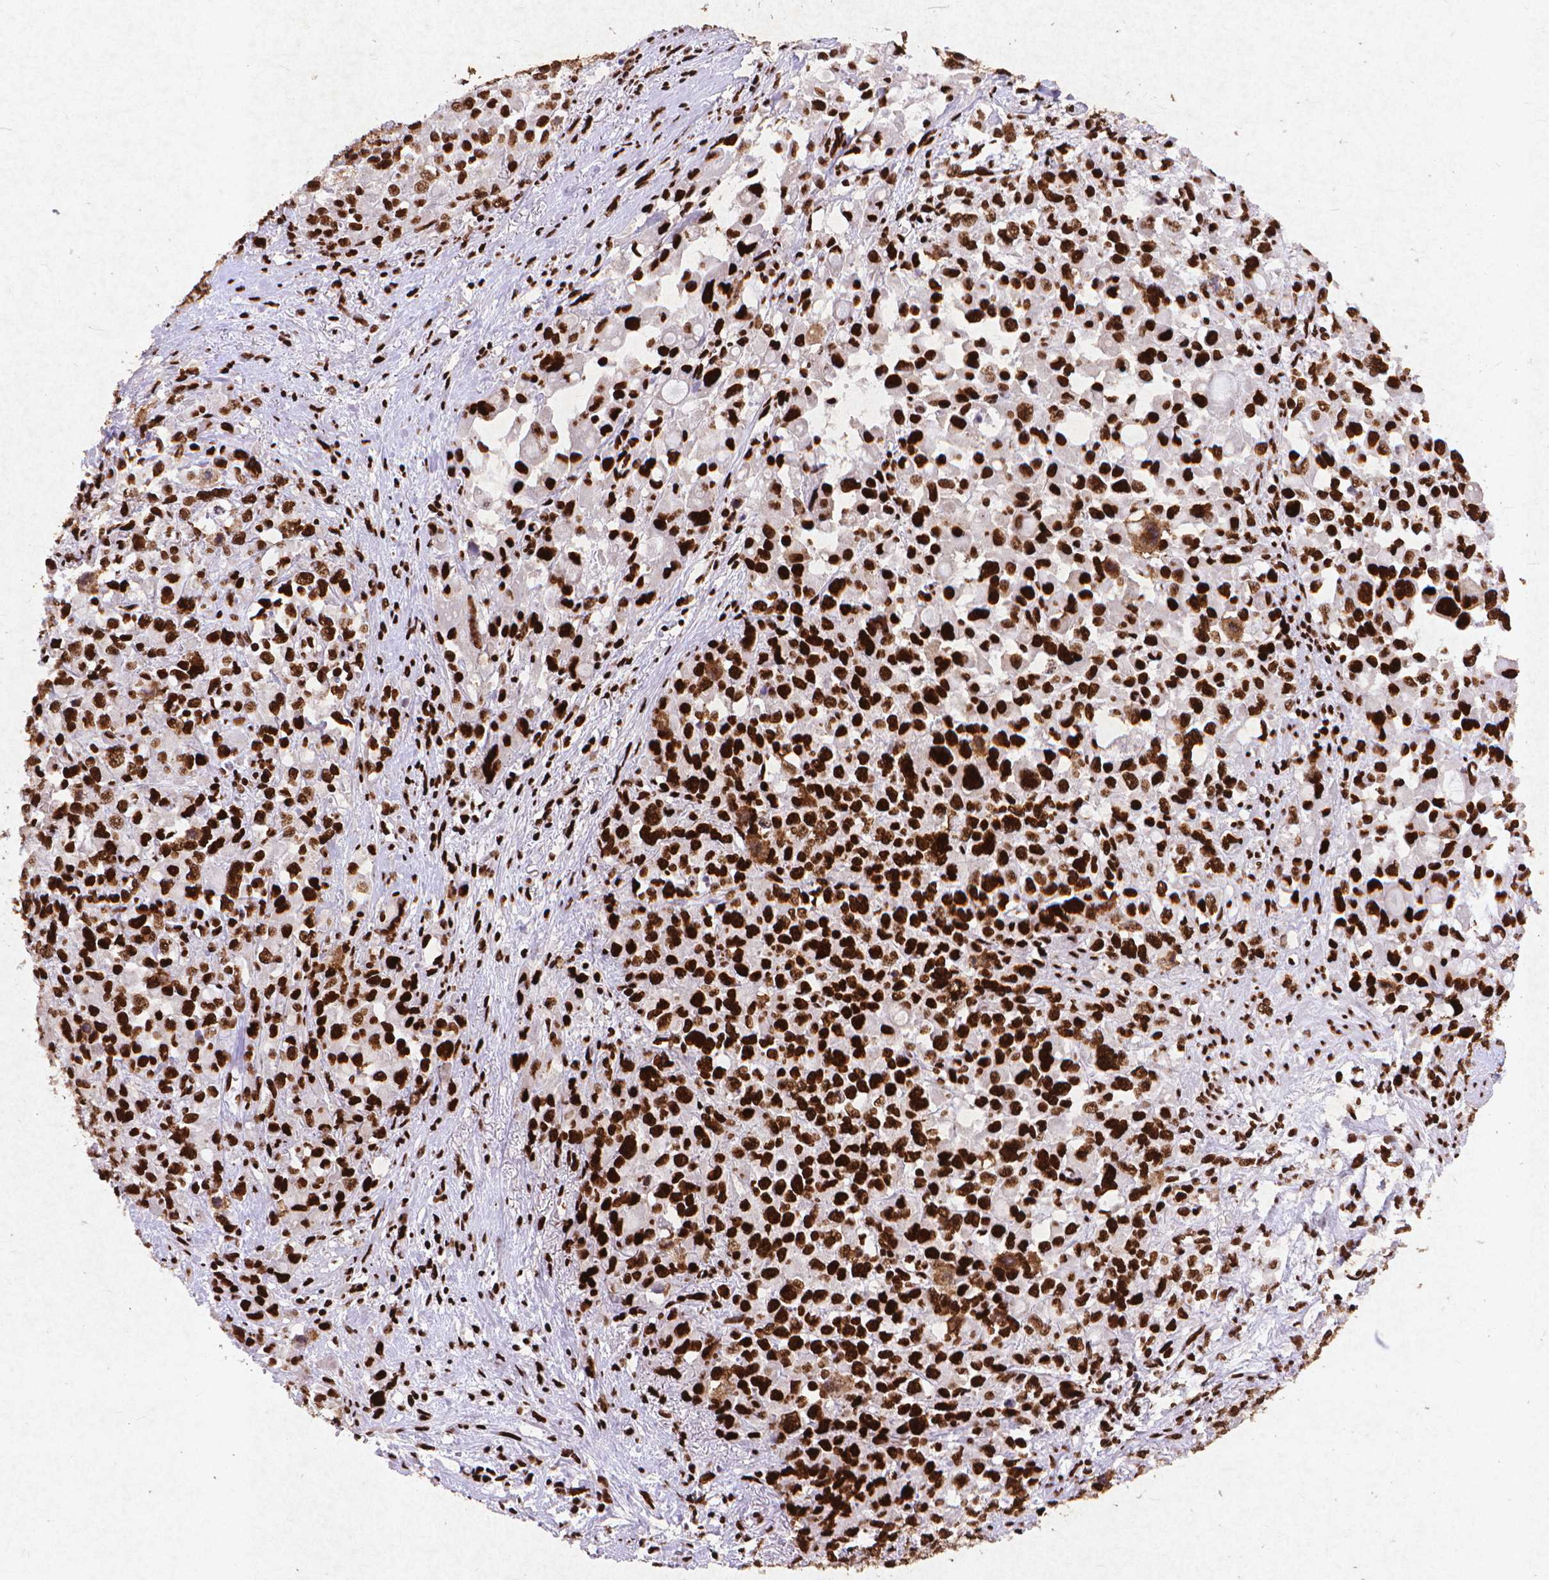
{"staining": {"intensity": "strong", "quantity": ">75%", "location": "nuclear"}, "tissue": "stomach cancer", "cell_type": "Tumor cells", "image_type": "cancer", "snomed": [{"axis": "morphology", "description": "Adenocarcinoma, NOS"}, {"axis": "topography", "description": "Stomach"}], "caption": "A brown stain shows strong nuclear expression of a protein in adenocarcinoma (stomach) tumor cells. The protein is shown in brown color, while the nuclei are stained blue.", "gene": "CITED2", "patient": {"sex": "female", "age": 76}}